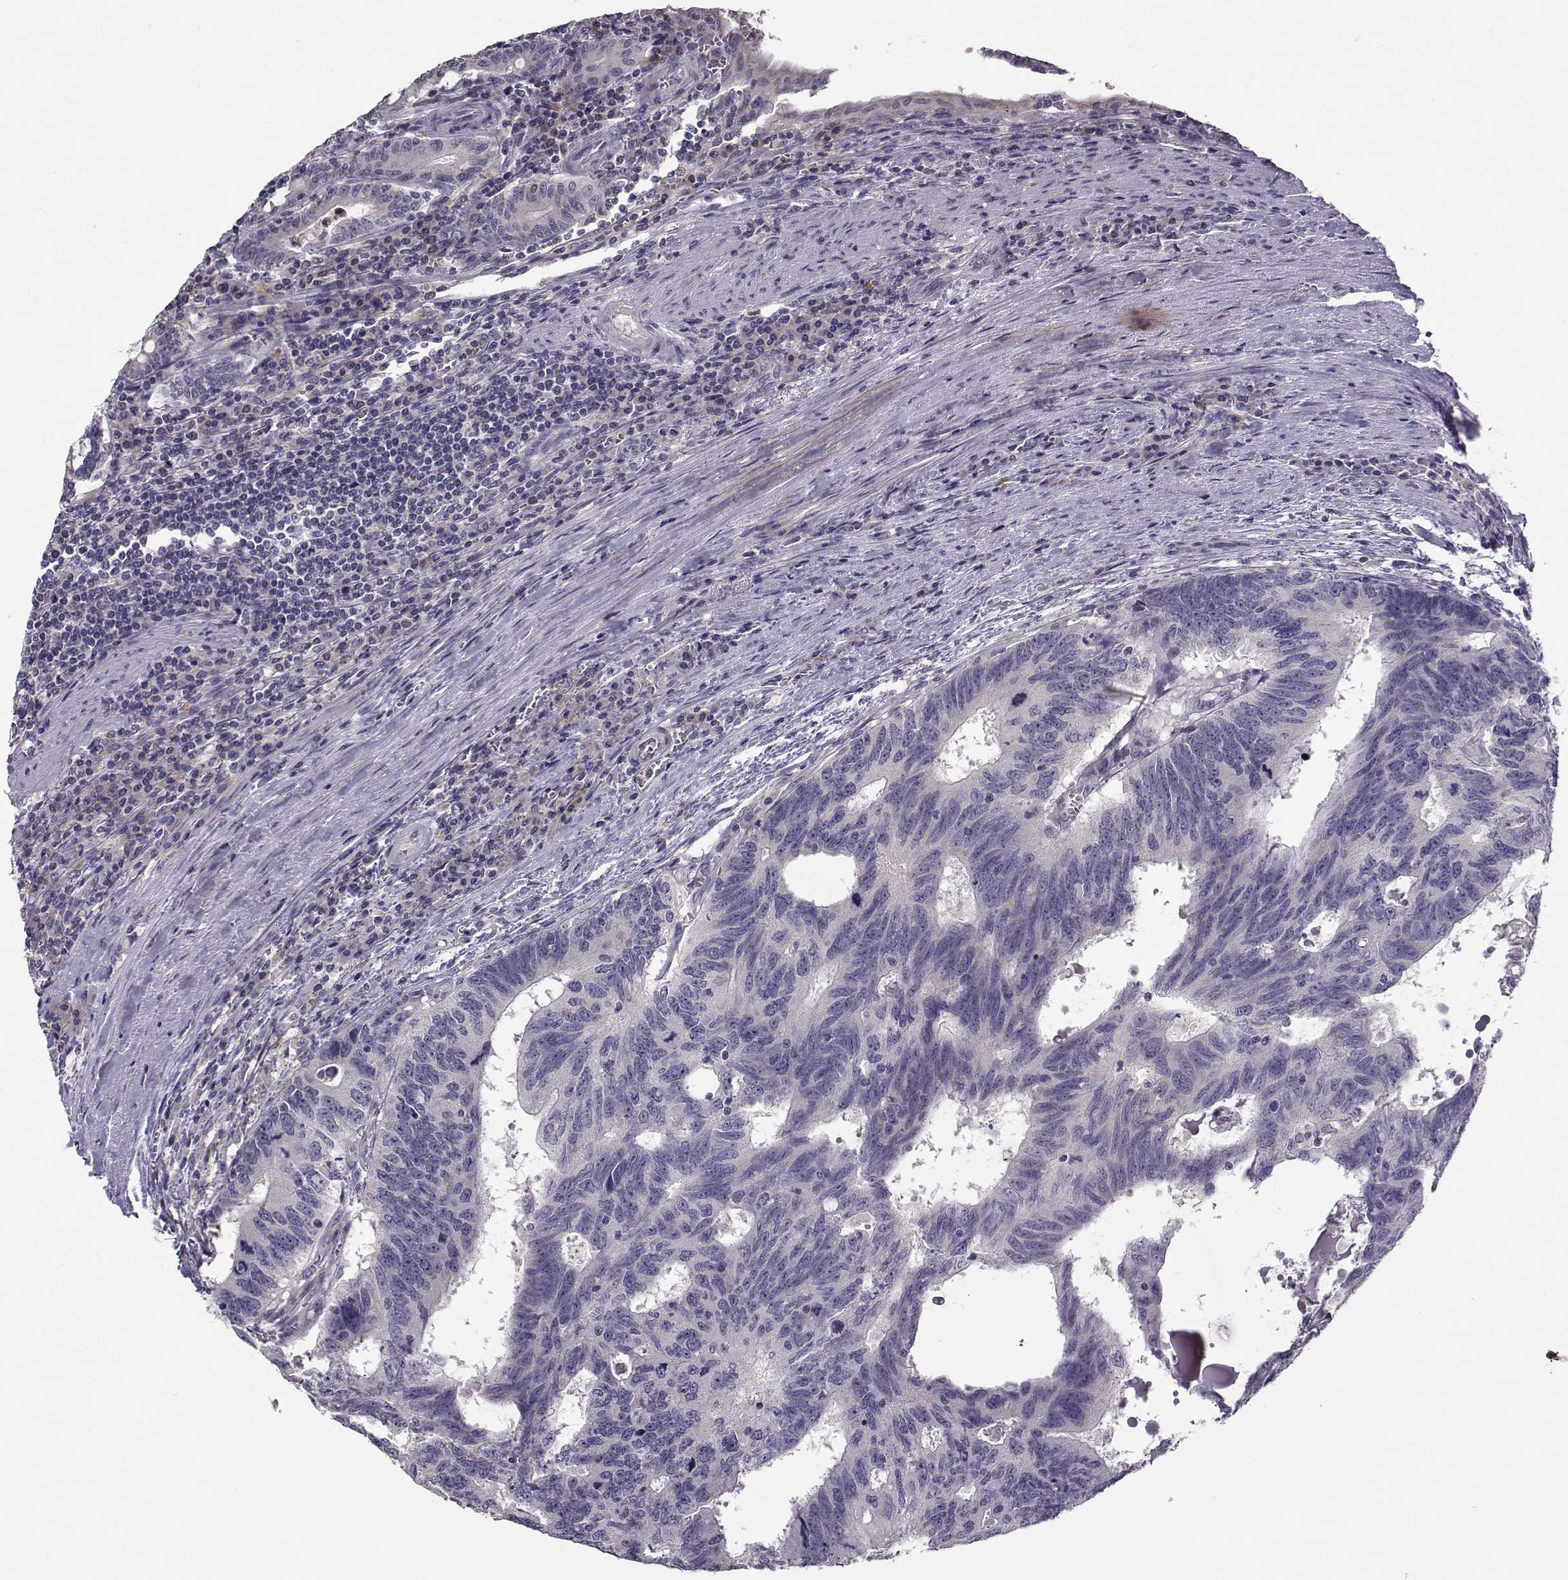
{"staining": {"intensity": "negative", "quantity": "none", "location": "none"}, "tissue": "colorectal cancer", "cell_type": "Tumor cells", "image_type": "cancer", "snomed": [{"axis": "morphology", "description": "Adenocarcinoma, NOS"}, {"axis": "topography", "description": "Colon"}], "caption": "Human adenocarcinoma (colorectal) stained for a protein using immunohistochemistry (IHC) exhibits no positivity in tumor cells.", "gene": "FCAMR", "patient": {"sex": "female", "age": 77}}